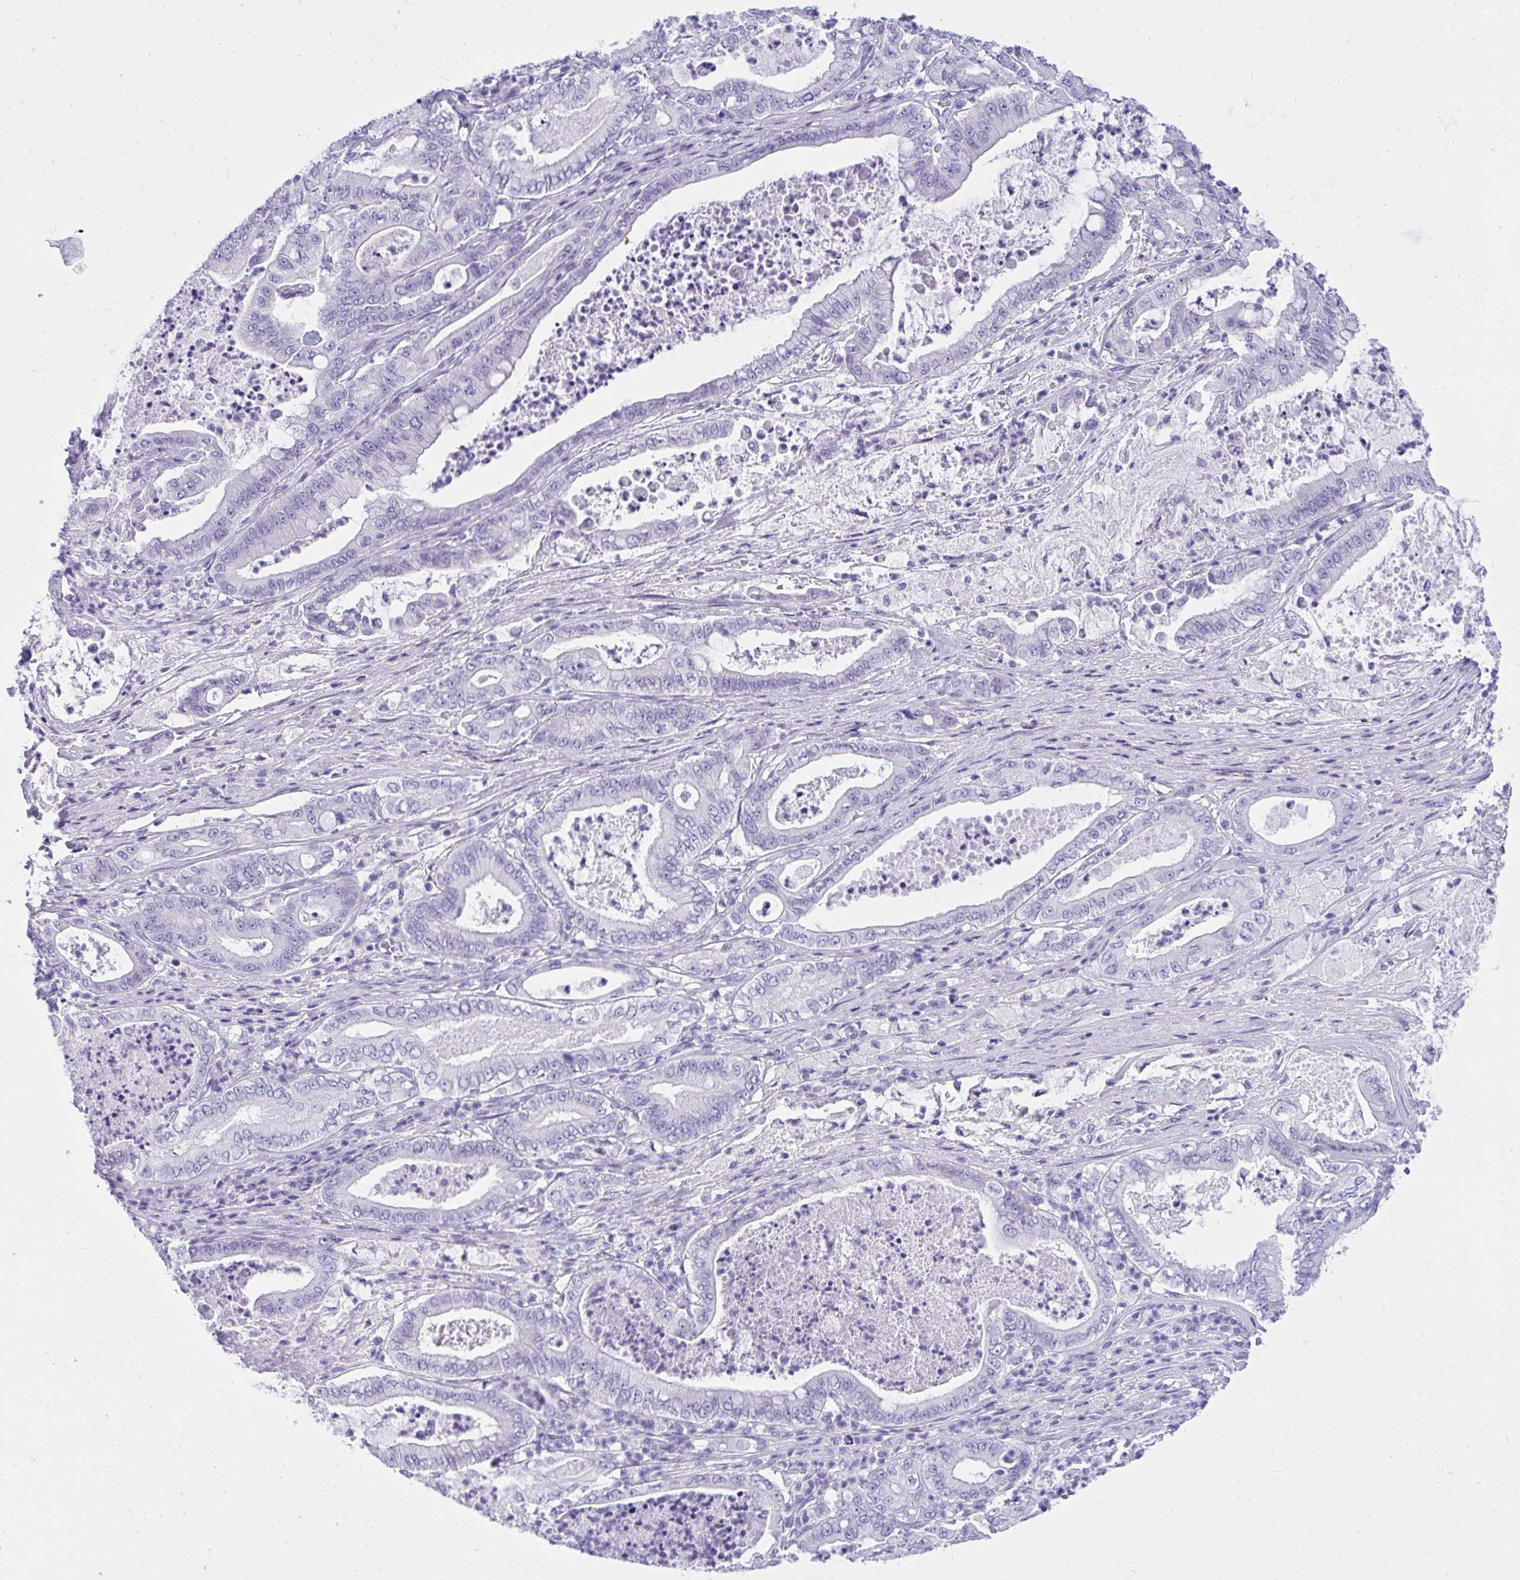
{"staining": {"intensity": "negative", "quantity": "none", "location": "none"}, "tissue": "pancreatic cancer", "cell_type": "Tumor cells", "image_type": "cancer", "snomed": [{"axis": "morphology", "description": "Adenocarcinoma, NOS"}, {"axis": "topography", "description": "Pancreas"}], "caption": "An immunohistochemistry (IHC) micrograph of adenocarcinoma (pancreatic) is shown. There is no staining in tumor cells of adenocarcinoma (pancreatic).", "gene": "TLN2", "patient": {"sex": "male", "age": 71}}